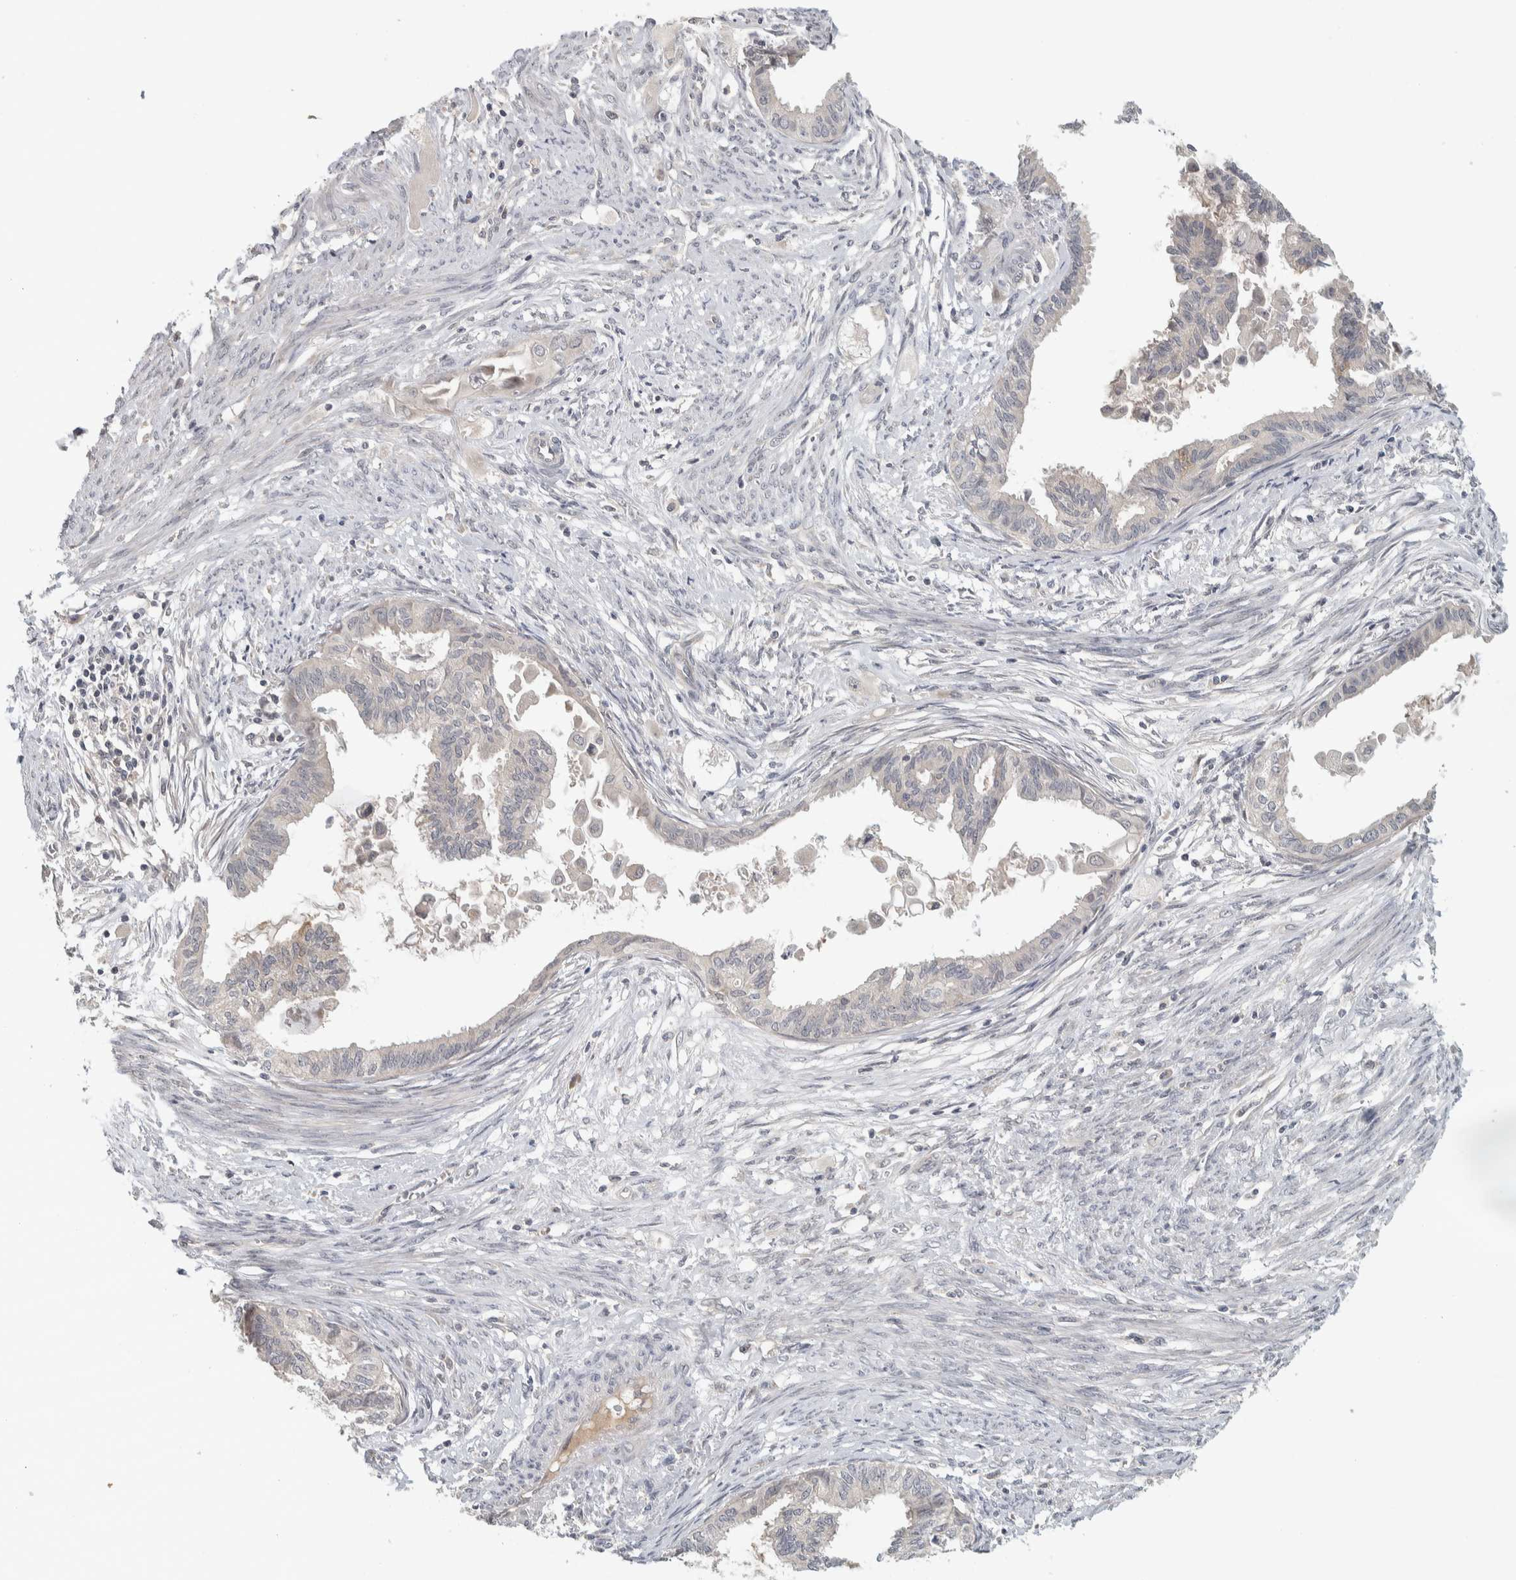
{"staining": {"intensity": "negative", "quantity": "none", "location": "none"}, "tissue": "cervical cancer", "cell_type": "Tumor cells", "image_type": "cancer", "snomed": [{"axis": "morphology", "description": "Normal tissue, NOS"}, {"axis": "morphology", "description": "Adenocarcinoma, NOS"}, {"axis": "topography", "description": "Cervix"}, {"axis": "topography", "description": "Endometrium"}], "caption": "This micrograph is of cervical adenocarcinoma stained with immunohistochemistry to label a protein in brown with the nuclei are counter-stained blue. There is no positivity in tumor cells.", "gene": "AFP", "patient": {"sex": "female", "age": 86}}